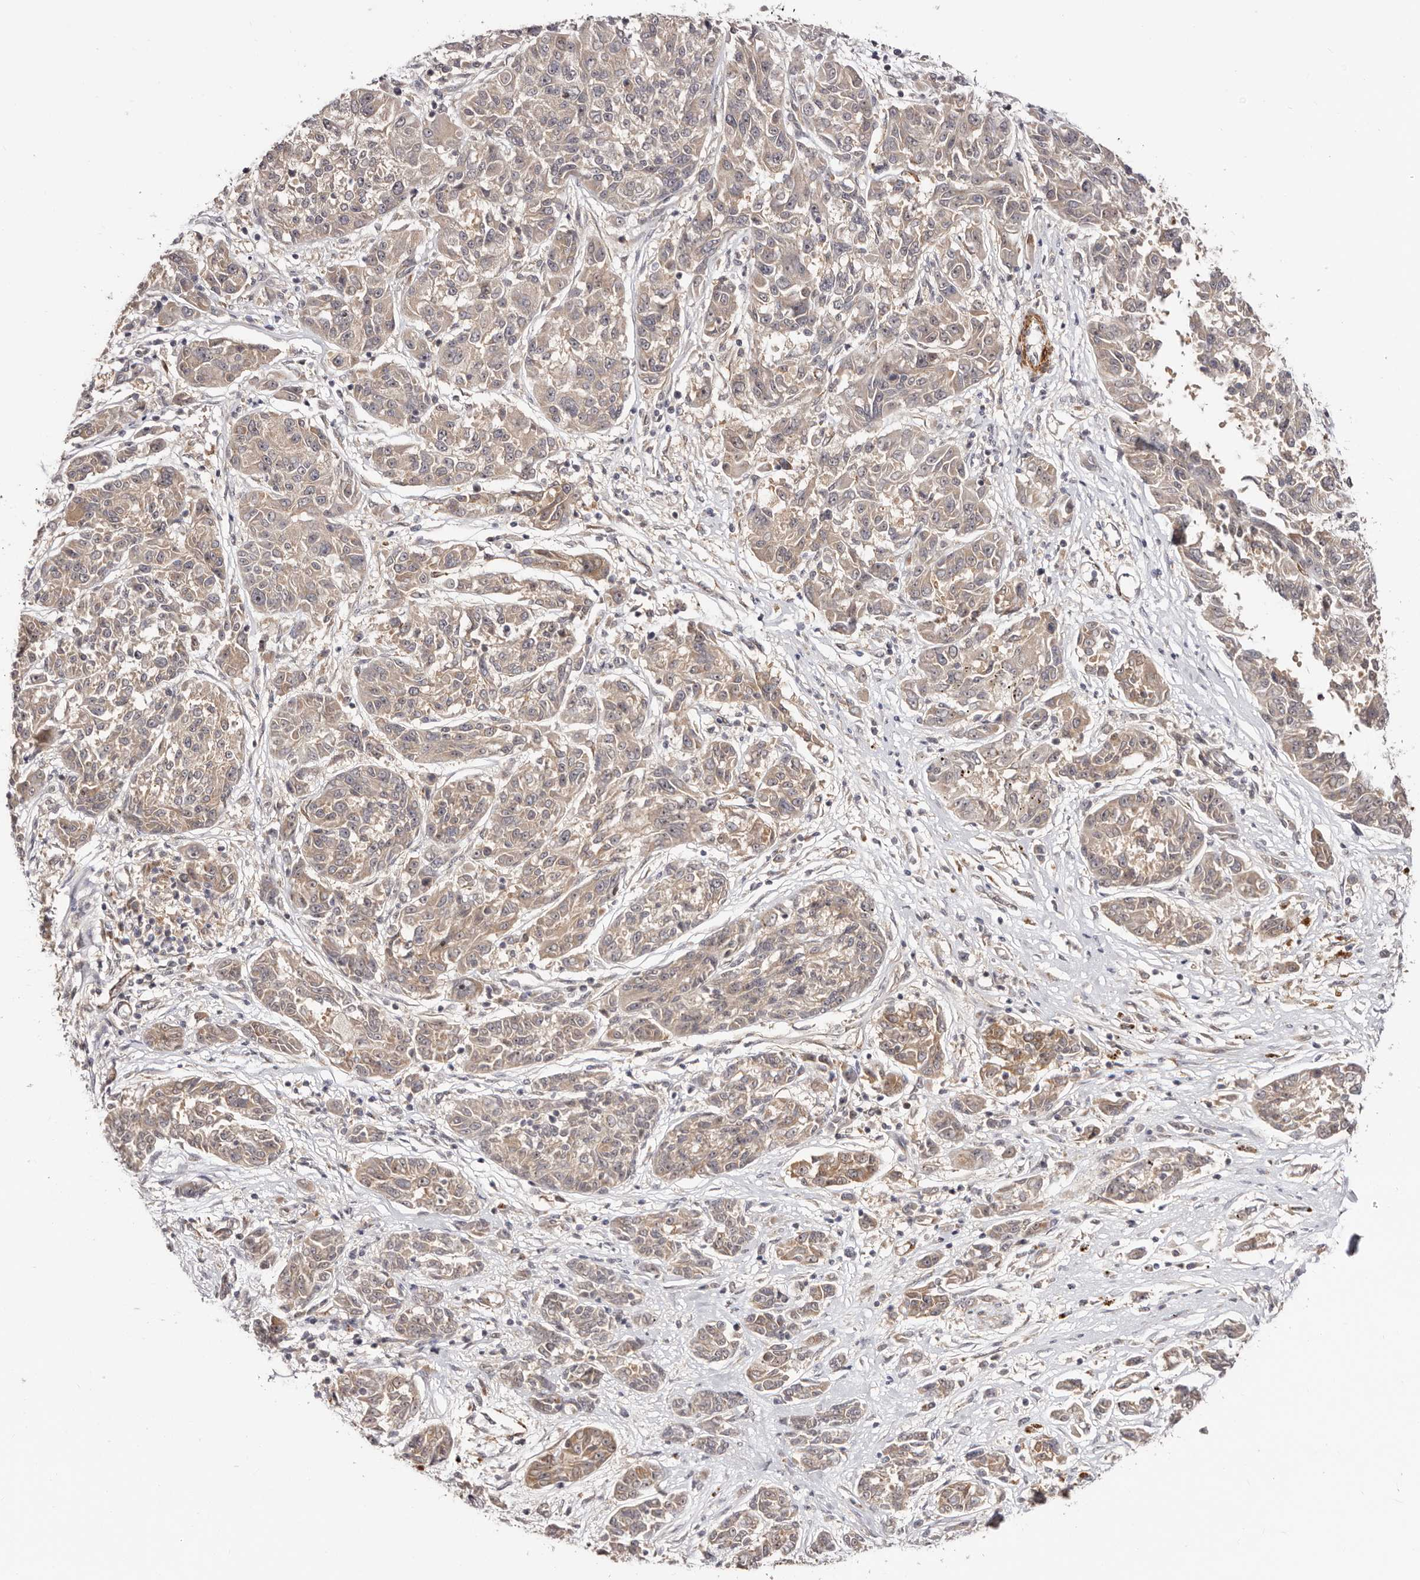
{"staining": {"intensity": "weak", "quantity": ">75%", "location": "cytoplasmic/membranous"}, "tissue": "melanoma", "cell_type": "Tumor cells", "image_type": "cancer", "snomed": [{"axis": "morphology", "description": "Malignant melanoma, NOS"}, {"axis": "topography", "description": "Skin"}], "caption": "High-power microscopy captured an immunohistochemistry (IHC) photomicrograph of malignant melanoma, revealing weak cytoplasmic/membranous expression in approximately >75% of tumor cells.", "gene": "MICAL2", "patient": {"sex": "male", "age": 53}}